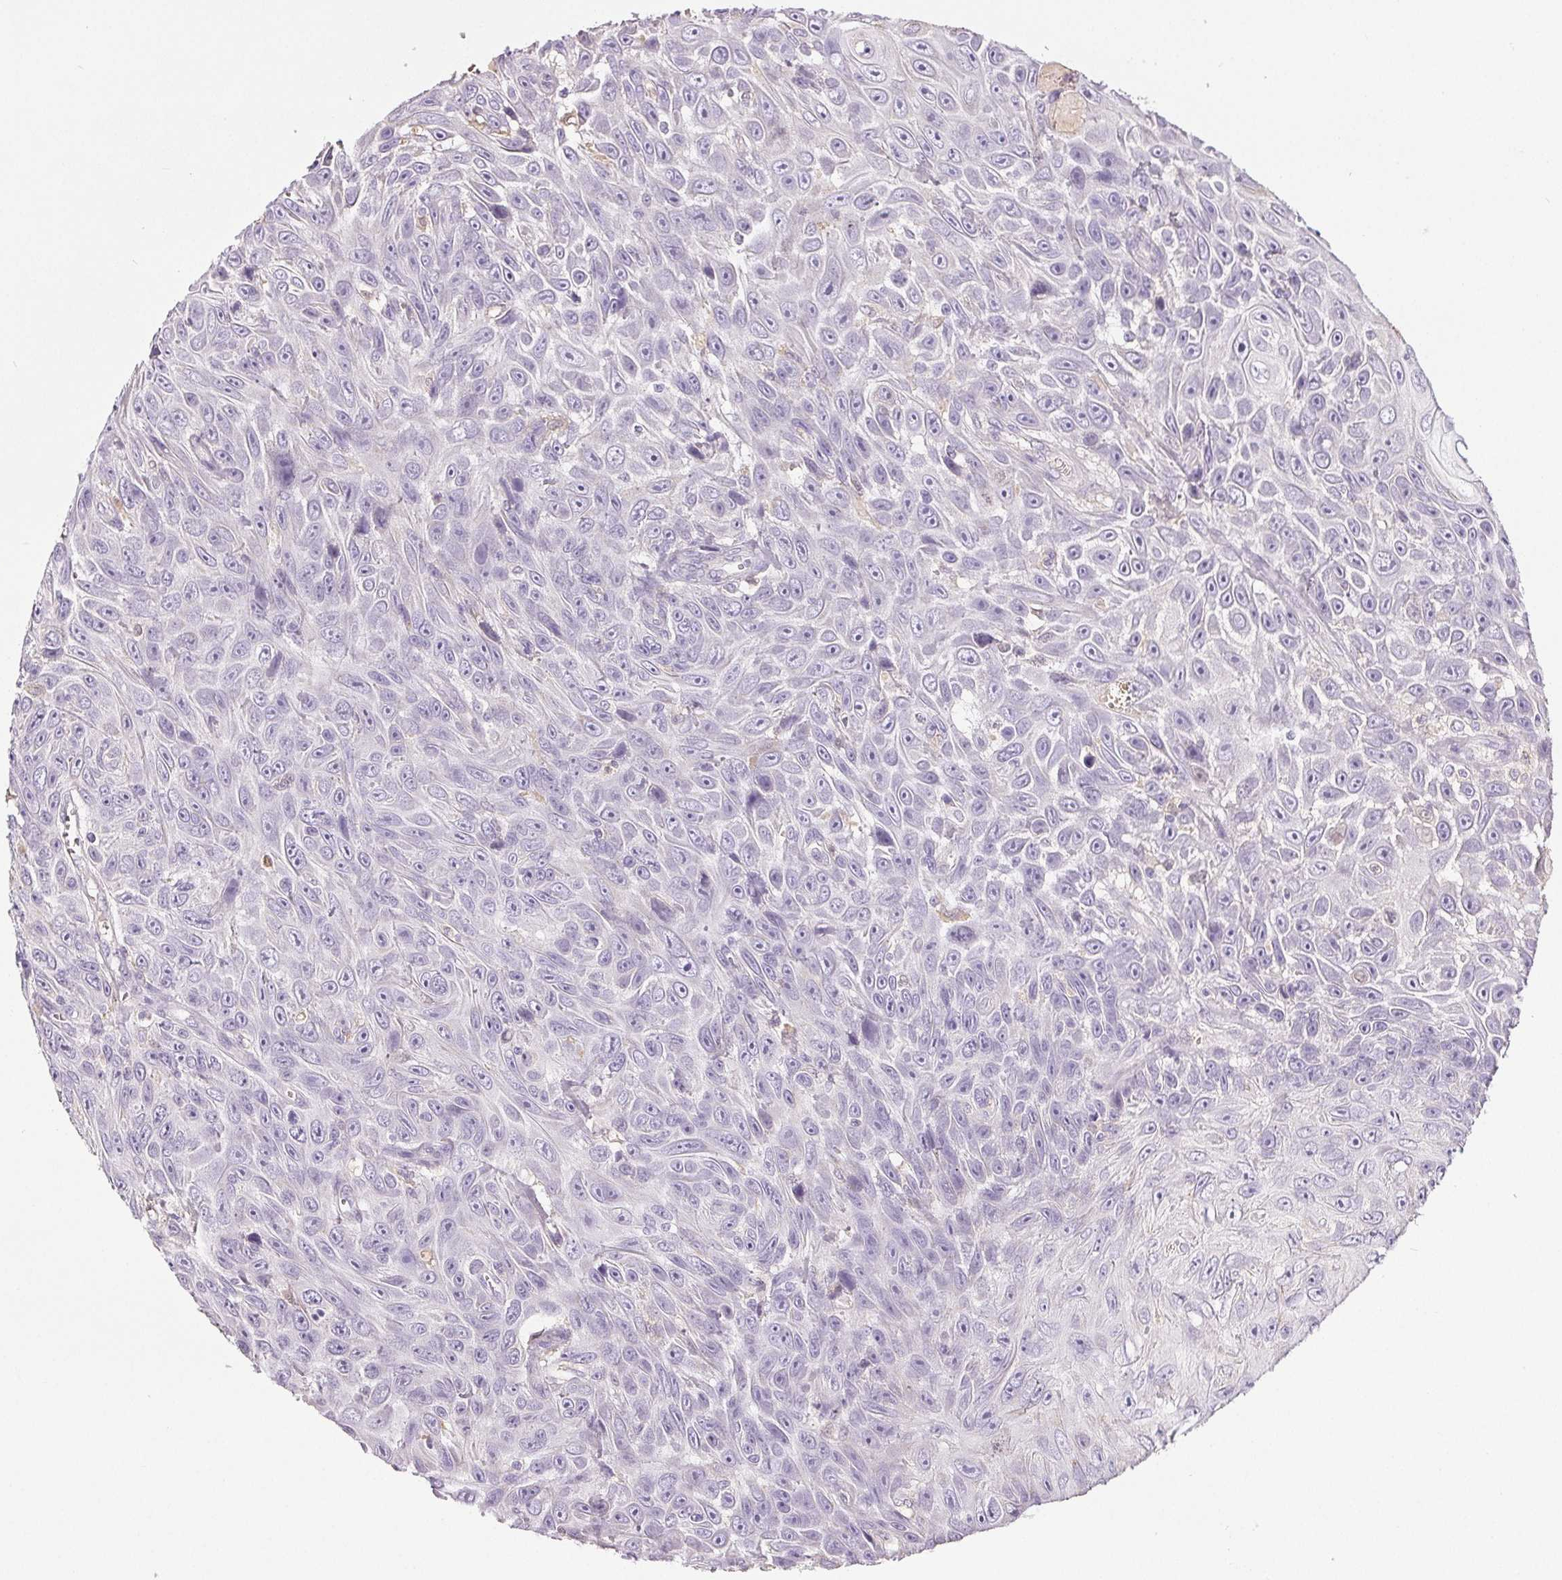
{"staining": {"intensity": "negative", "quantity": "none", "location": "none"}, "tissue": "skin cancer", "cell_type": "Tumor cells", "image_type": "cancer", "snomed": [{"axis": "morphology", "description": "Squamous cell carcinoma, NOS"}, {"axis": "topography", "description": "Skin"}], "caption": "Human squamous cell carcinoma (skin) stained for a protein using immunohistochemistry (IHC) shows no staining in tumor cells.", "gene": "COL7A1", "patient": {"sex": "male", "age": 82}}